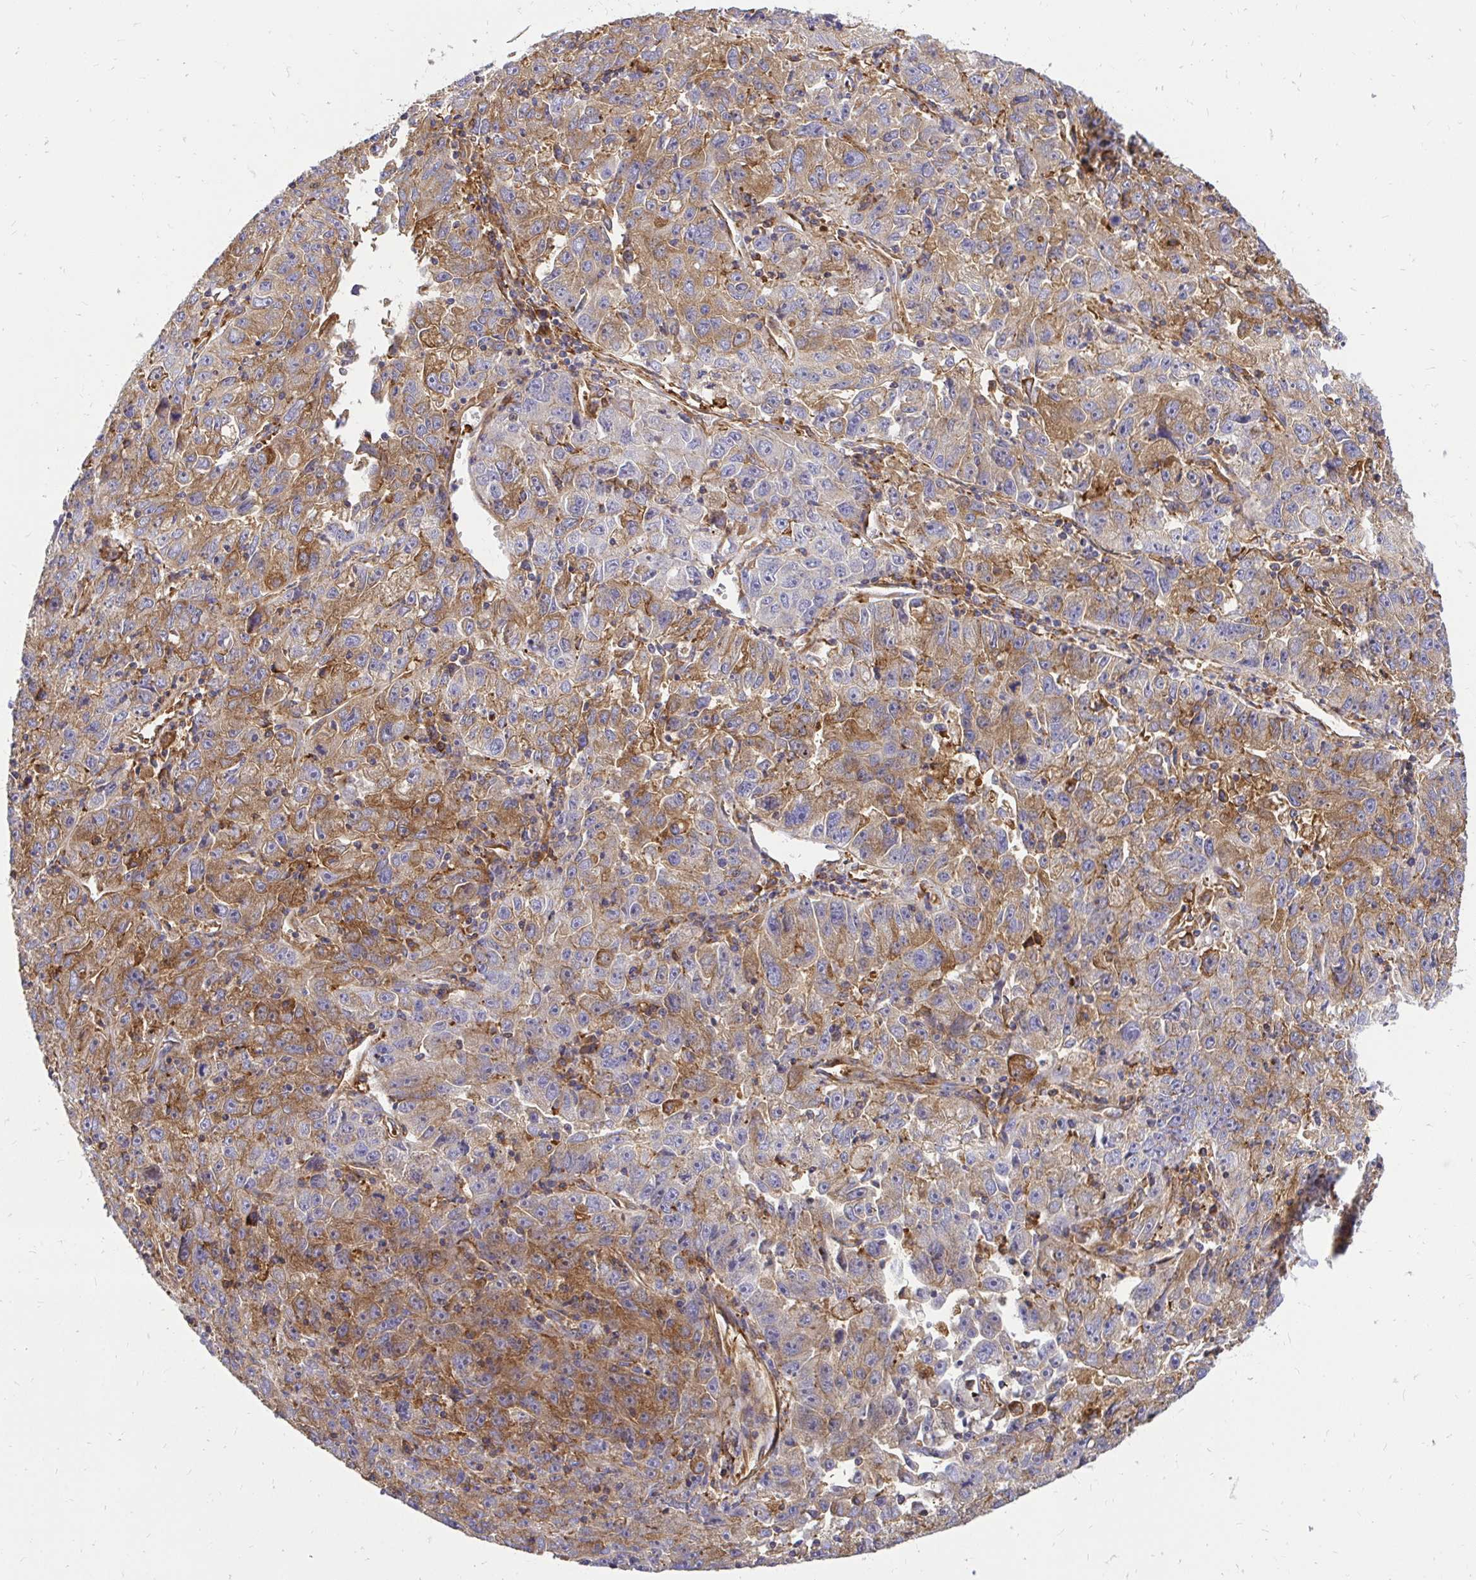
{"staining": {"intensity": "moderate", "quantity": "25%-75%", "location": "cytoplasmic/membranous"}, "tissue": "lung cancer", "cell_type": "Tumor cells", "image_type": "cancer", "snomed": [{"axis": "morphology", "description": "Normal morphology"}, {"axis": "morphology", "description": "Adenocarcinoma, NOS"}, {"axis": "topography", "description": "Lymph node"}, {"axis": "topography", "description": "Lung"}], "caption": "Protein staining exhibits moderate cytoplasmic/membranous staining in about 25%-75% of tumor cells in lung cancer.", "gene": "ABCB10", "patient": {"sex": "female", "age": 57}}